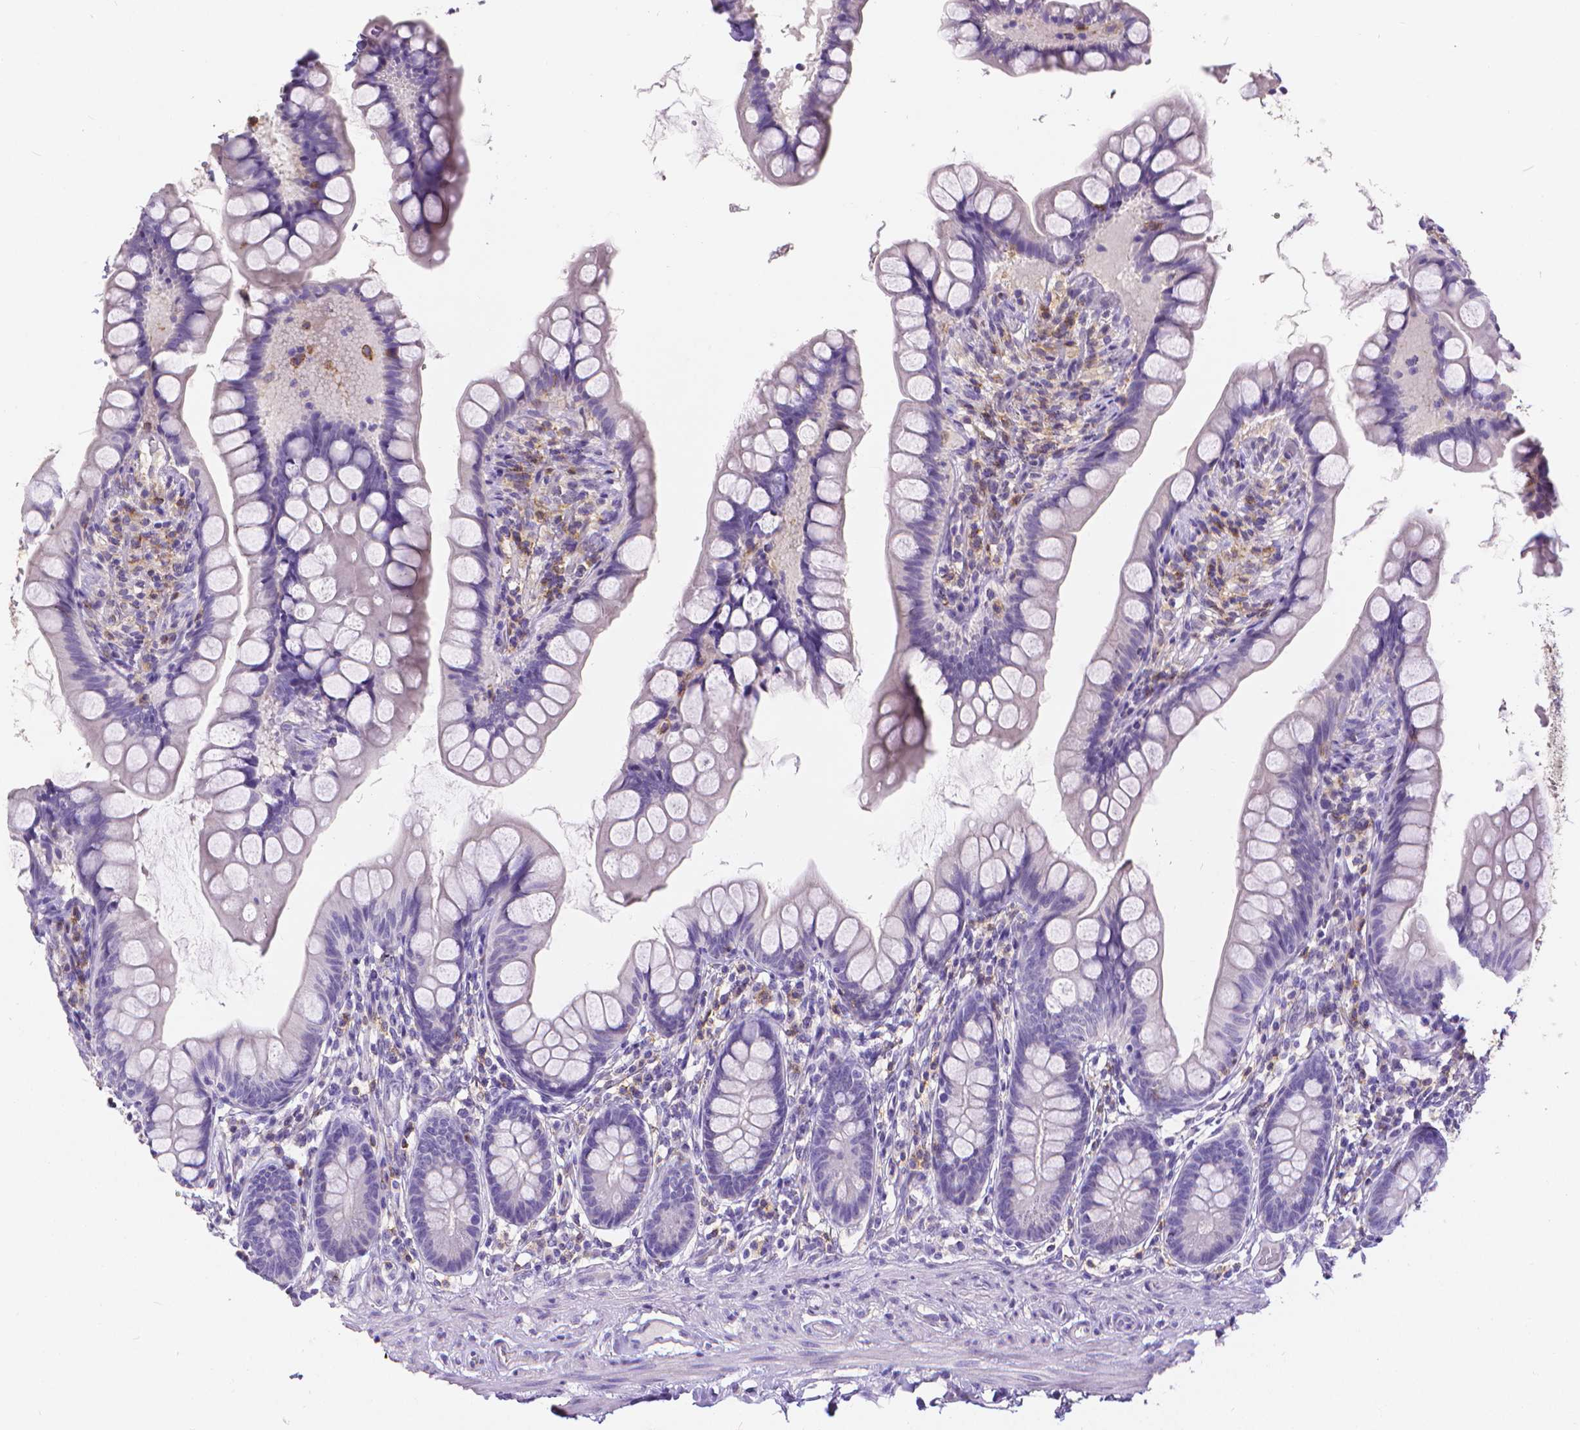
{"staining": {"intensity": "negative", "quantity": "none", "location": "none"}, "tissue": "small intestine", "cell_type": "Glandular cells", "image_type": "normal", "snomed": [{"axis": "morphology", "description": "Normal tissue, NOS"}, {"axis": "topography", "description": "Small intestine"}], "caption": "Glandular cells show no significant expression in normal small intestine. (DAB (3,3'-diaminobenzidine) immunohistochemistry, high magnification).", "gene": "CD4", "patient": {"sex": "male", "age": 70}}